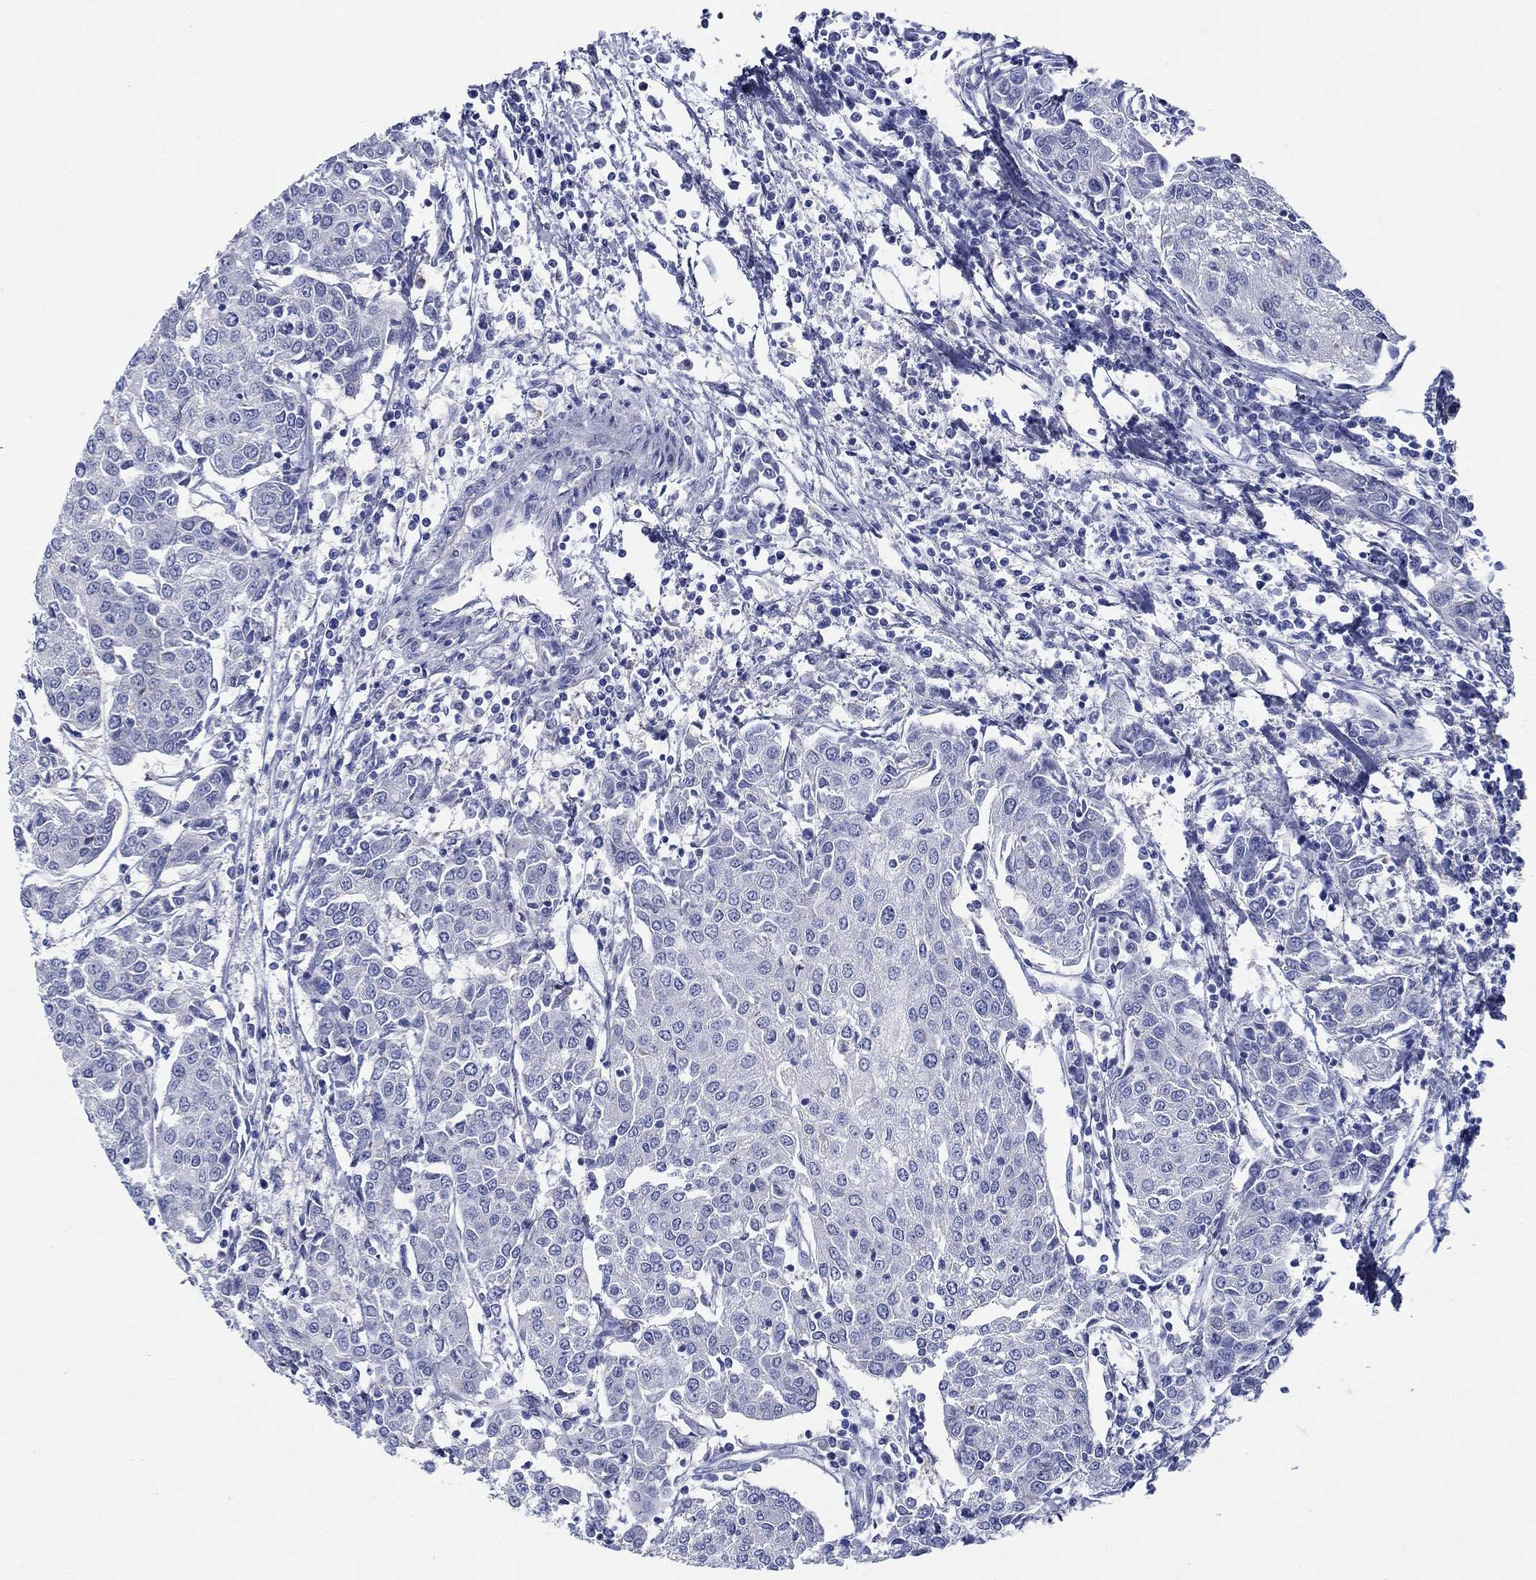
{"staining": {"intensity": "negative", "quantity": "none", "location": "none"}, "tissue": "urothelial cancer", "cell_type": "Tumor cells", "image_type": "cancer", "snomed": [{"axis": "morphology", "description": "Urothelial carcinoma, High grade"}, {"axis": "topography", "description": "Urinary bladder"}], "caption": "A histopathology image of urothelial cancer stained for a protein exhibits no brown staining in tumor cells. (DAB immunohistochemistry (IHC) with hematoxylin counter stain).", "gene": "RAP1GAP", "patient": {"sex": "female", "age": 85}}